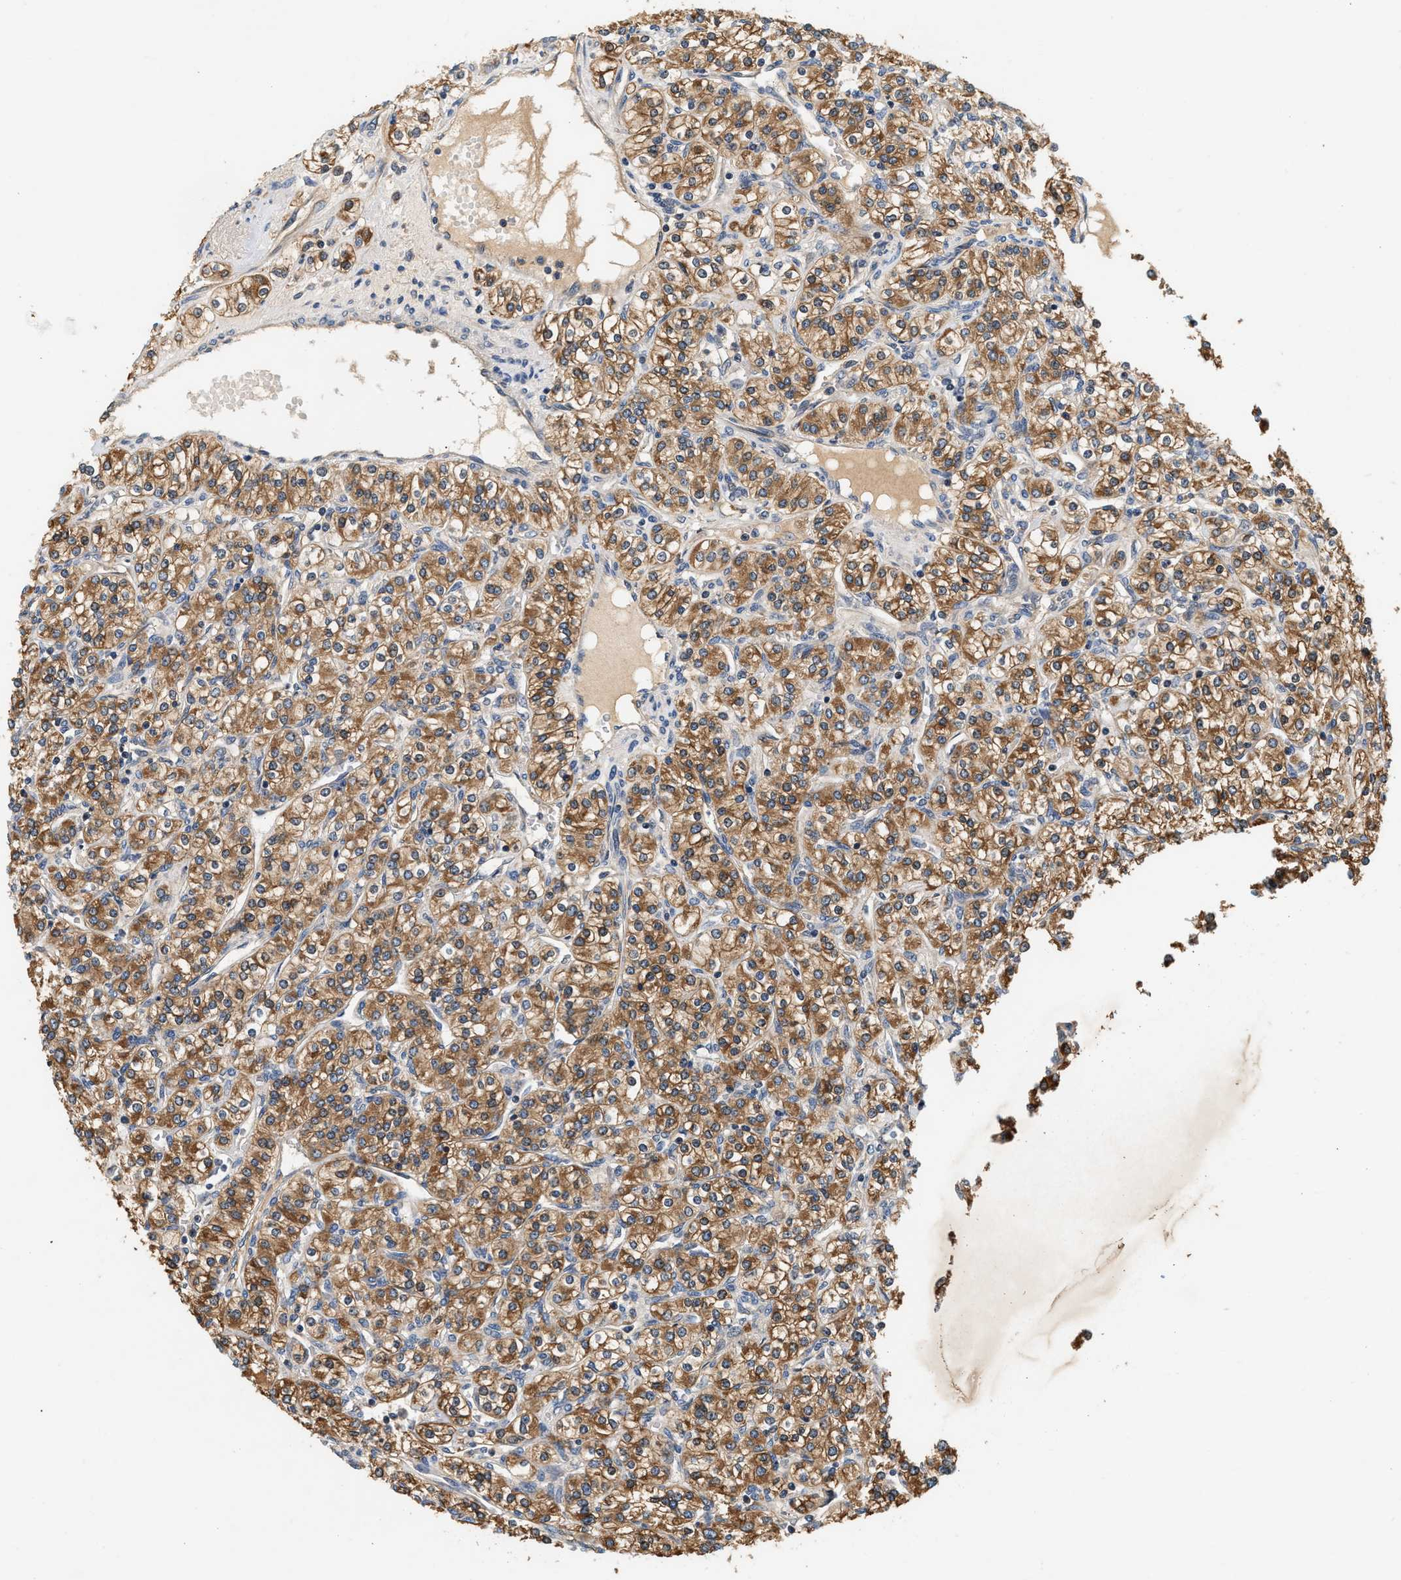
{"staining": {"intensity": "moderate", "quantity": ">75%", "location": "cytoplasmic/membranous"}, "tissue": "renal cancer", "cell_type": "Tumor cells", "image_type": "cancer", "snomed": [{"axis": "morphology", "description": "Adenocarcinoma, NOS"}, {"axis": "topography", "description": "Kidney"}], "caption": "Protein expression analysis of renal cancer (adenocarcinoma) exhibits moderate cytoplasmic/membranous expression in about >75% of tumor cells.", "gene": "FAM78A", "patient": {"sex": "male", "age": 77}}